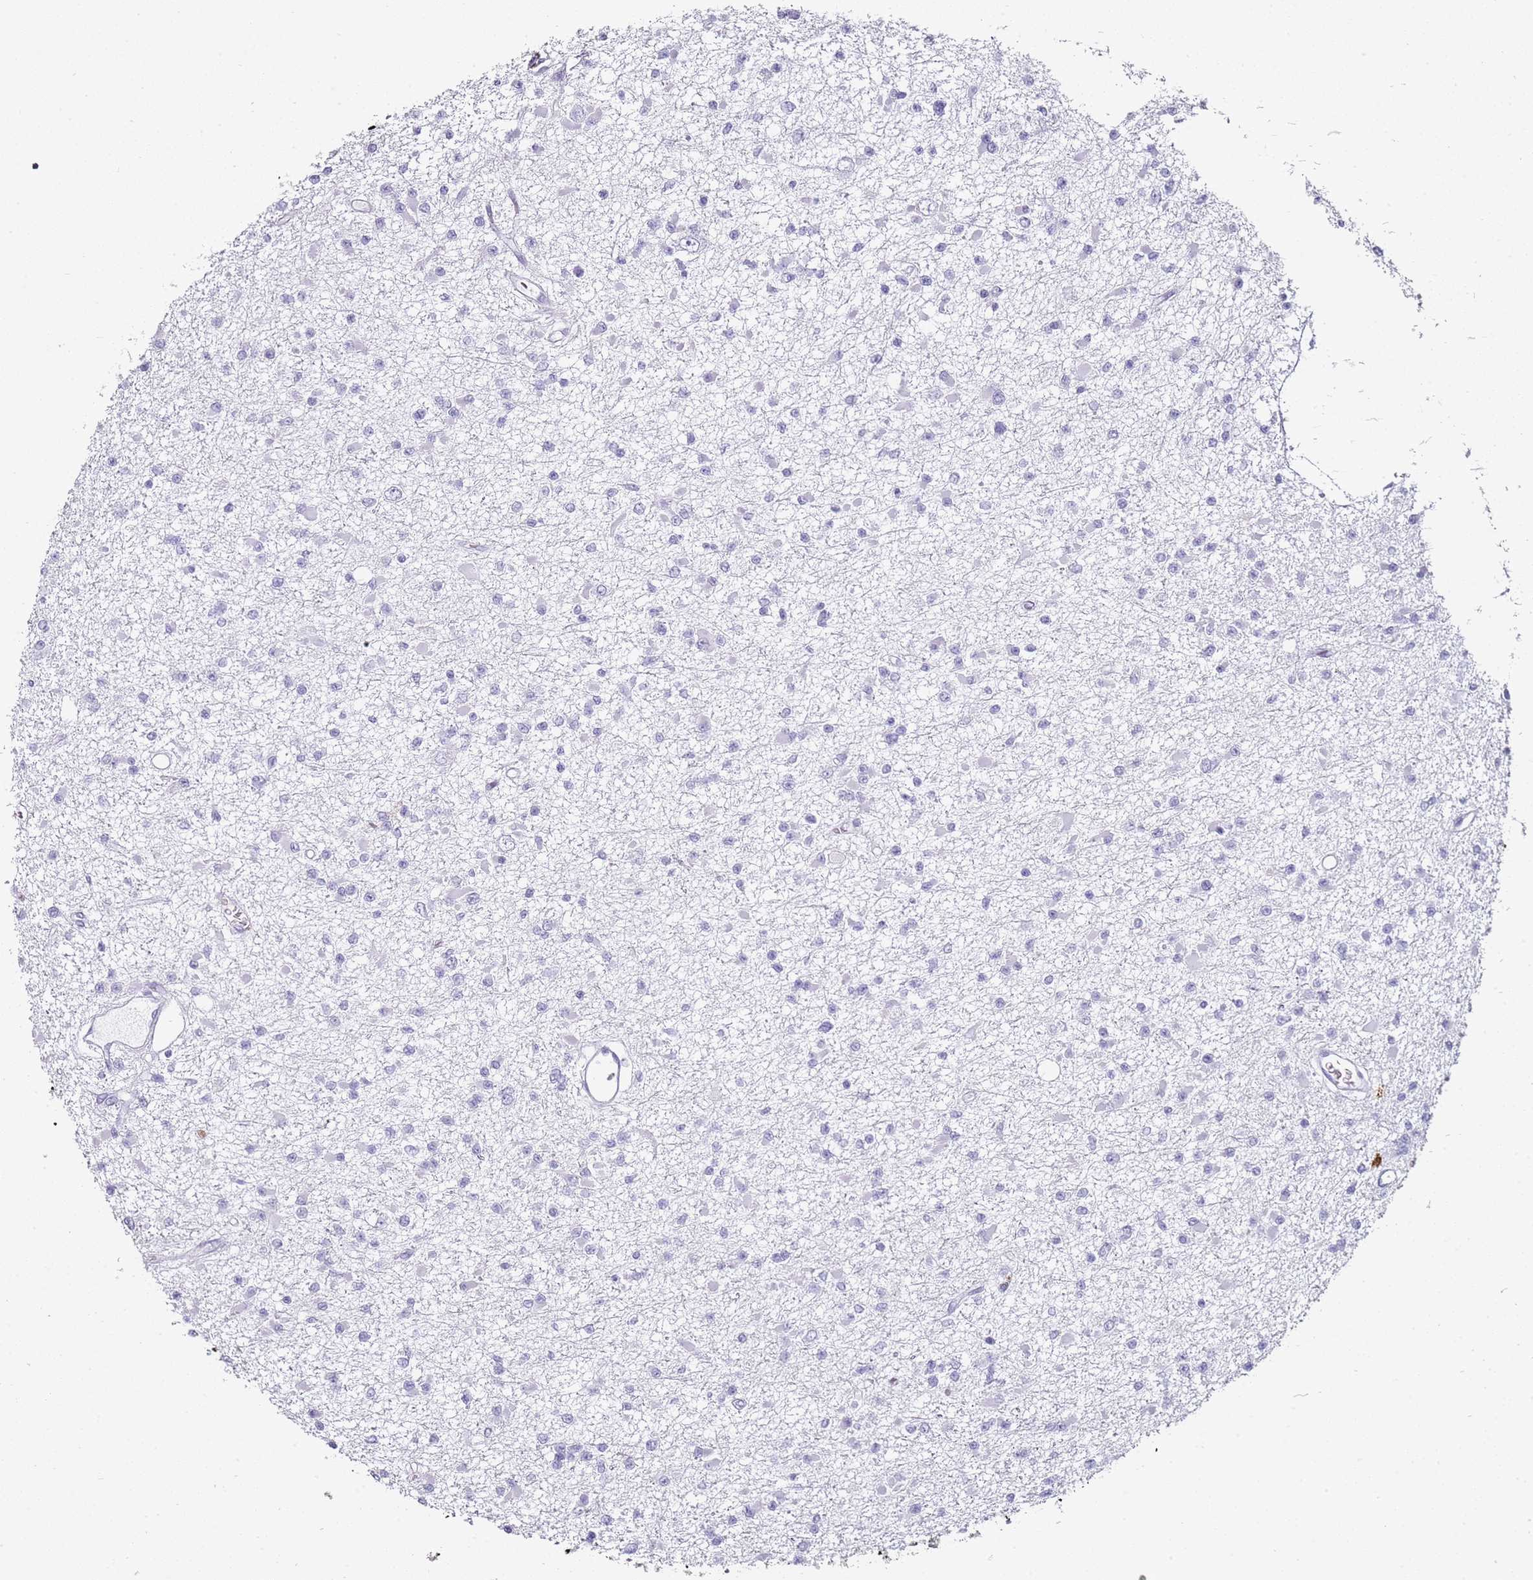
{"staining": {"intensity": "negative", "quantity": "none", "location": "none"}, "tissue": "glioma", "cell_type": "Tumor cells", "image_type": "cancer", "snomed": [{"axis": "morphology", "description": "Glioma, malignant, Low grade"}, {"axis": "topography", "description": "Brain"}], "caption": "This is a micrograph of immunohistochemistry staining of glioma, which shows no expression in tumor cells.", "gene": "S100A4", "patient": {"sex": "female", "age": 22}}